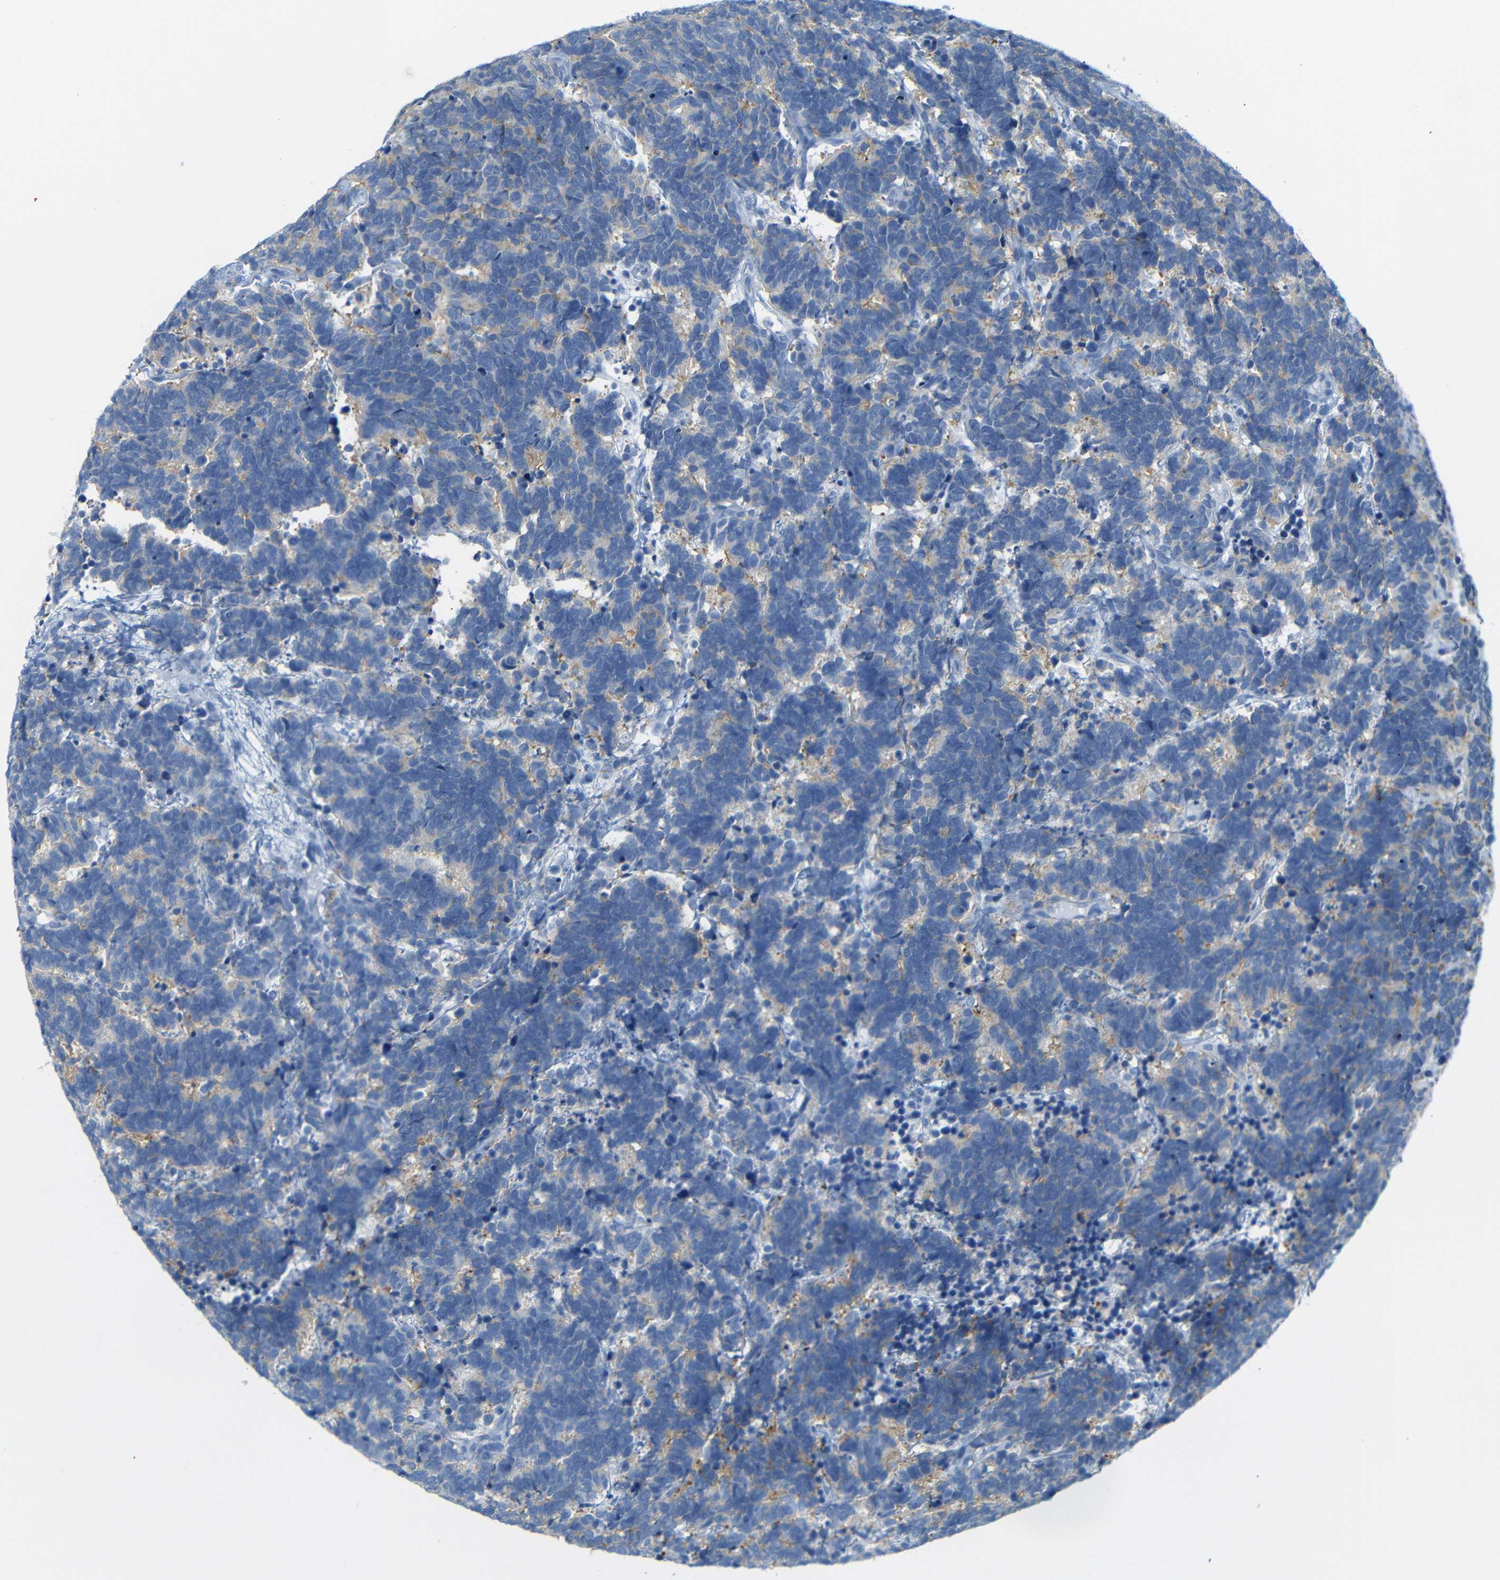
{"staining": {"intensity": "weak", "quantity": ">75%", "location": "cytoplasmic/membranous"}, "tissue": "carcinoid", "cell_type": "Tumor cells", "image_type": "cancer", "snomed": [{"axis": "morphology", "description": "Carcinoma, NOS"}, {"axis": "morphology", "description": "Carcinoid, malignant, NOS"}, {"axis": "topography", "description": "Urinary bladder"}], "caption": "Immunohistochemistry (IHC) histopathology image of neoplastic tissue: human carcinoma stained using immunohistochemistry exhibits low levels of weak protein expression localized specifically in the cytoplasmic/membranous of tumor cells, appearing as a cytoplasmic/membranous brown color.", "gene": "FCRL1", "patient": {"sex": "male", "age": 57}}